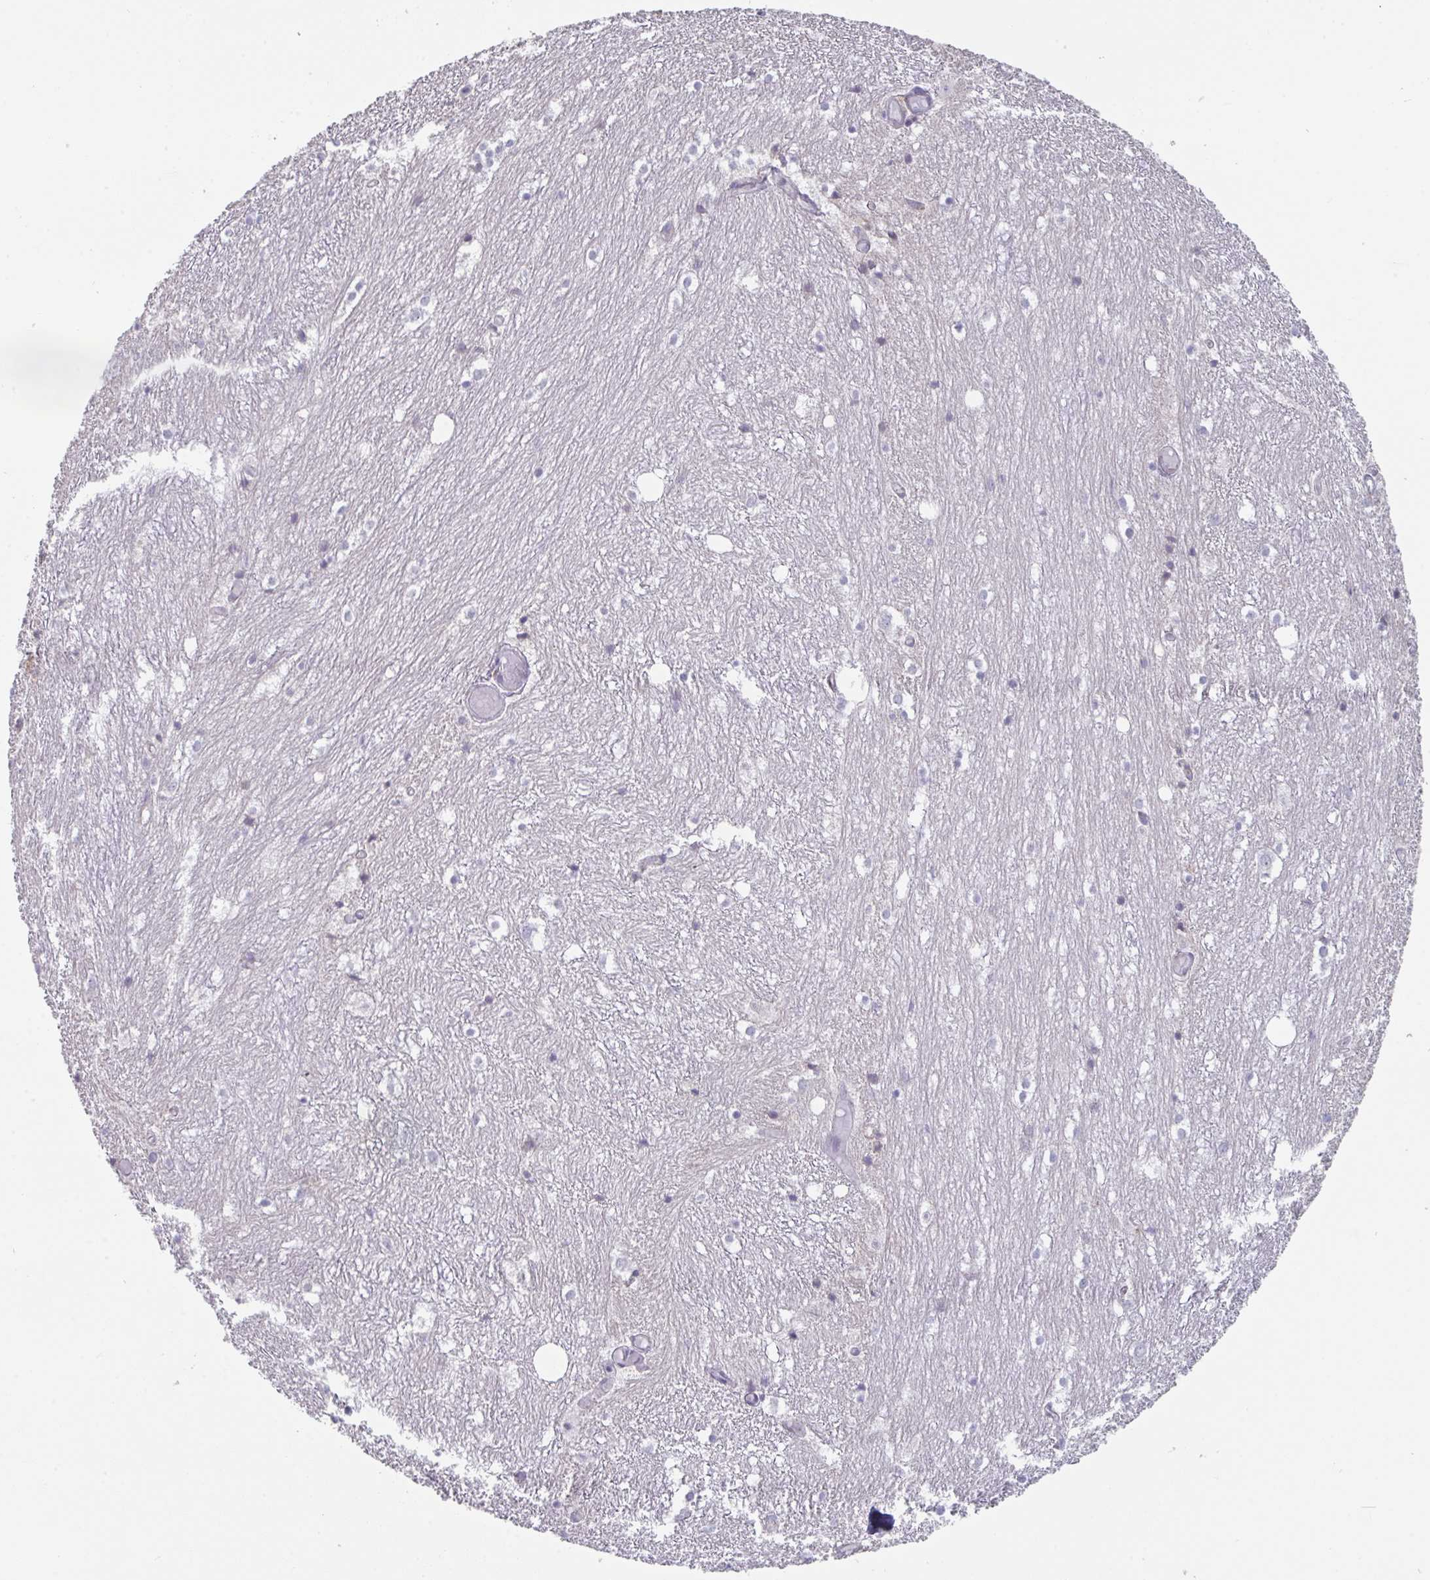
{"staining": {"intensity": "negative", "quantity": "none", "location": "none"}, "tissue": "hippocampus", "cell_type": "Glial cells", "image_type": "normal", "snomed": [{"axis": "morphology", "description": "Normal tissue, NOS"}, {"axis": "topography", "description": "Hippocampus"}], "caption": "Human hippocampus stained for a protein using immunohistochemistry (IHC) exhibits no staining in glial cells.", "gene": "HGFAC", "patient": {"sex": "female", "age": 52}}